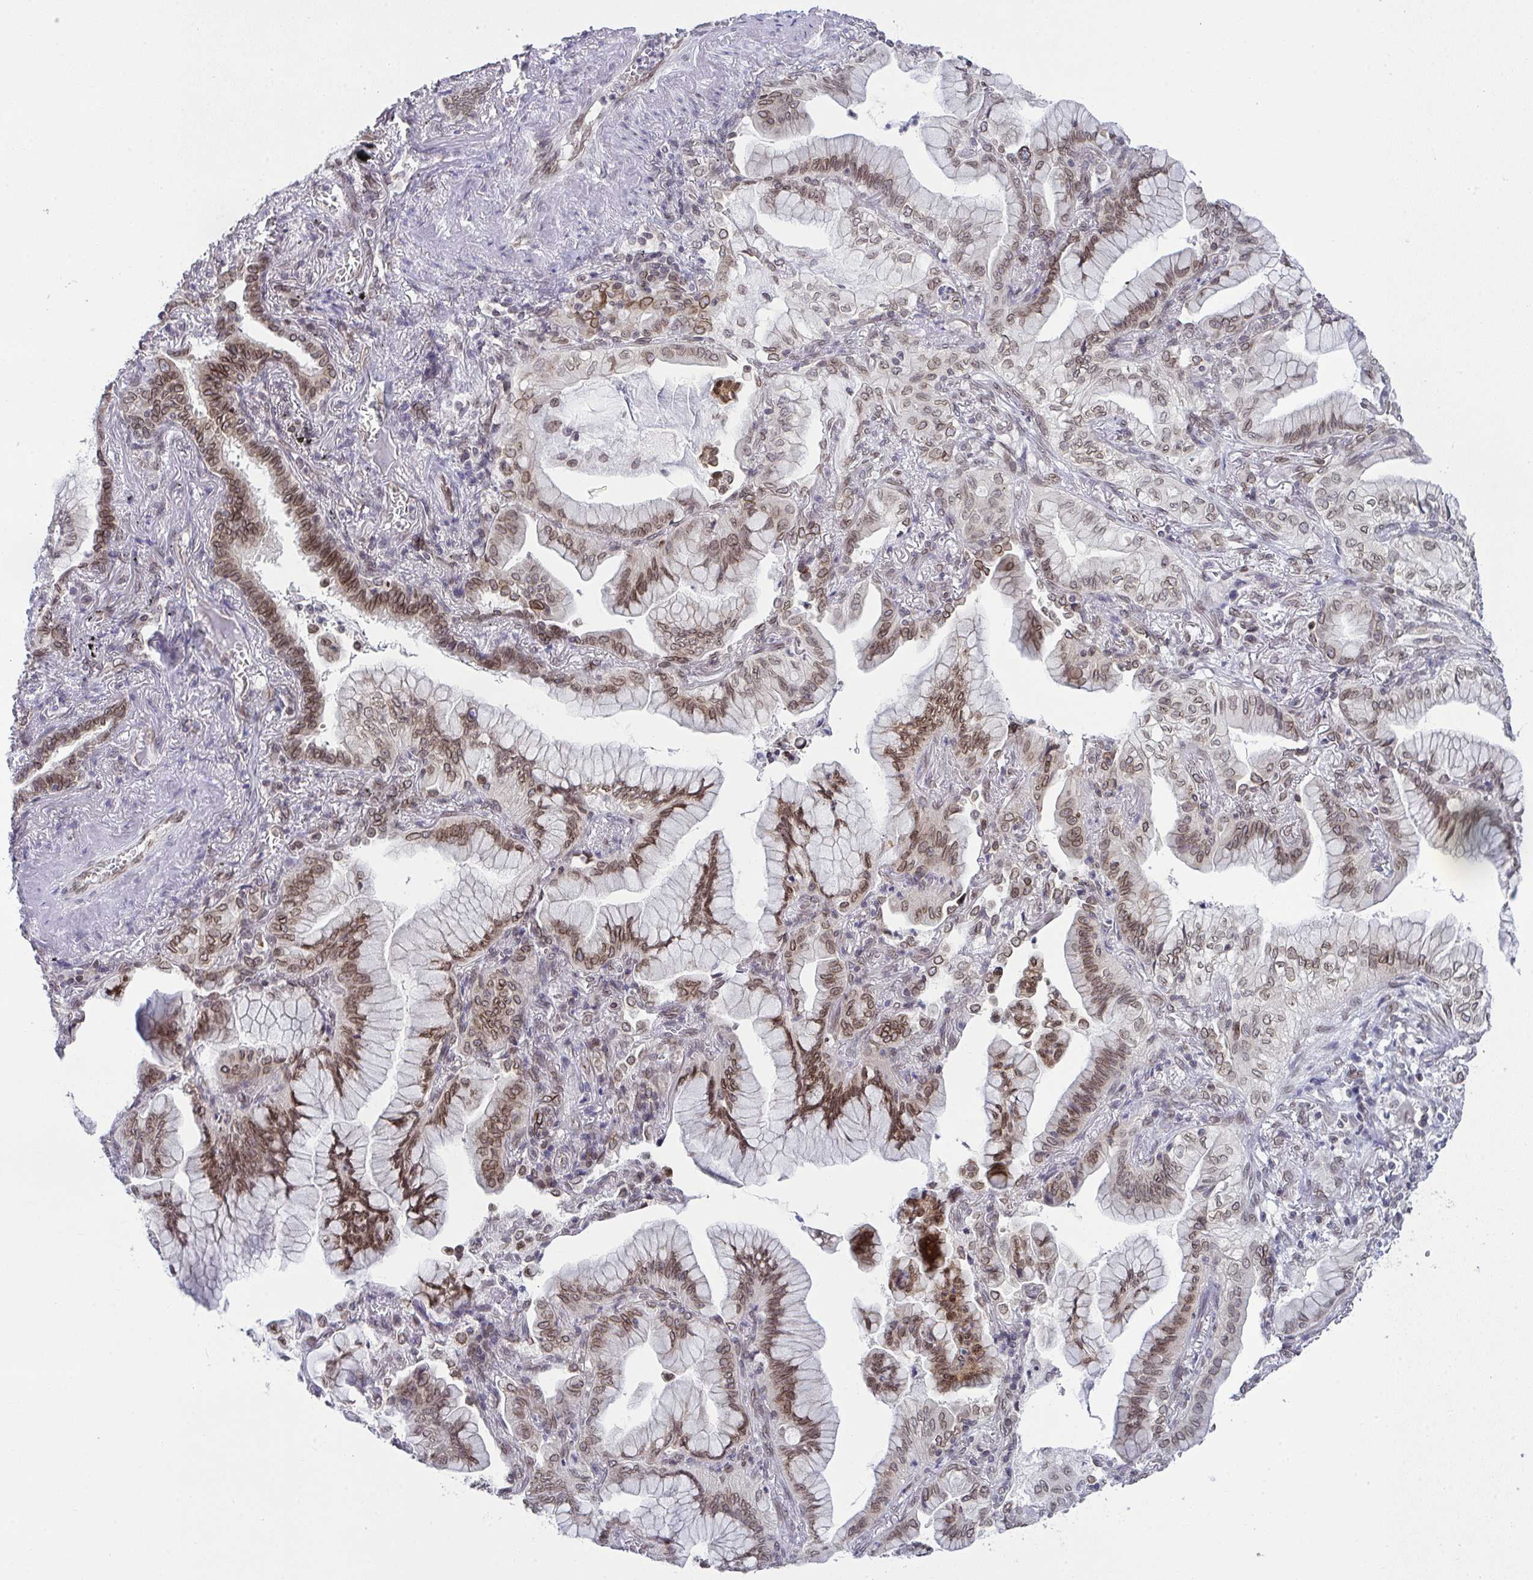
{"staining": {"intensity": "moderate", "quantity": ">75%", "location": "cytoplasmic/membranous,nuclear"}, "tissue": "lung cancer", "cell_type": "Tumor cells", "image_type": "cancer", "snomed": [{"axis": "morphology", "description": "Adenocarcinoma, NOS"}, {"axis": "topography", "description": "Lung"}], "caption": "Tumor cells exhibit medium levels of moderate cytoplasmic/membranous and nuclear positivity in approximately >75% of cells in lung cancer (adenocarcinoma).", "gene": "RANBP2", "patient": {"sex": "male", "age": 77}}